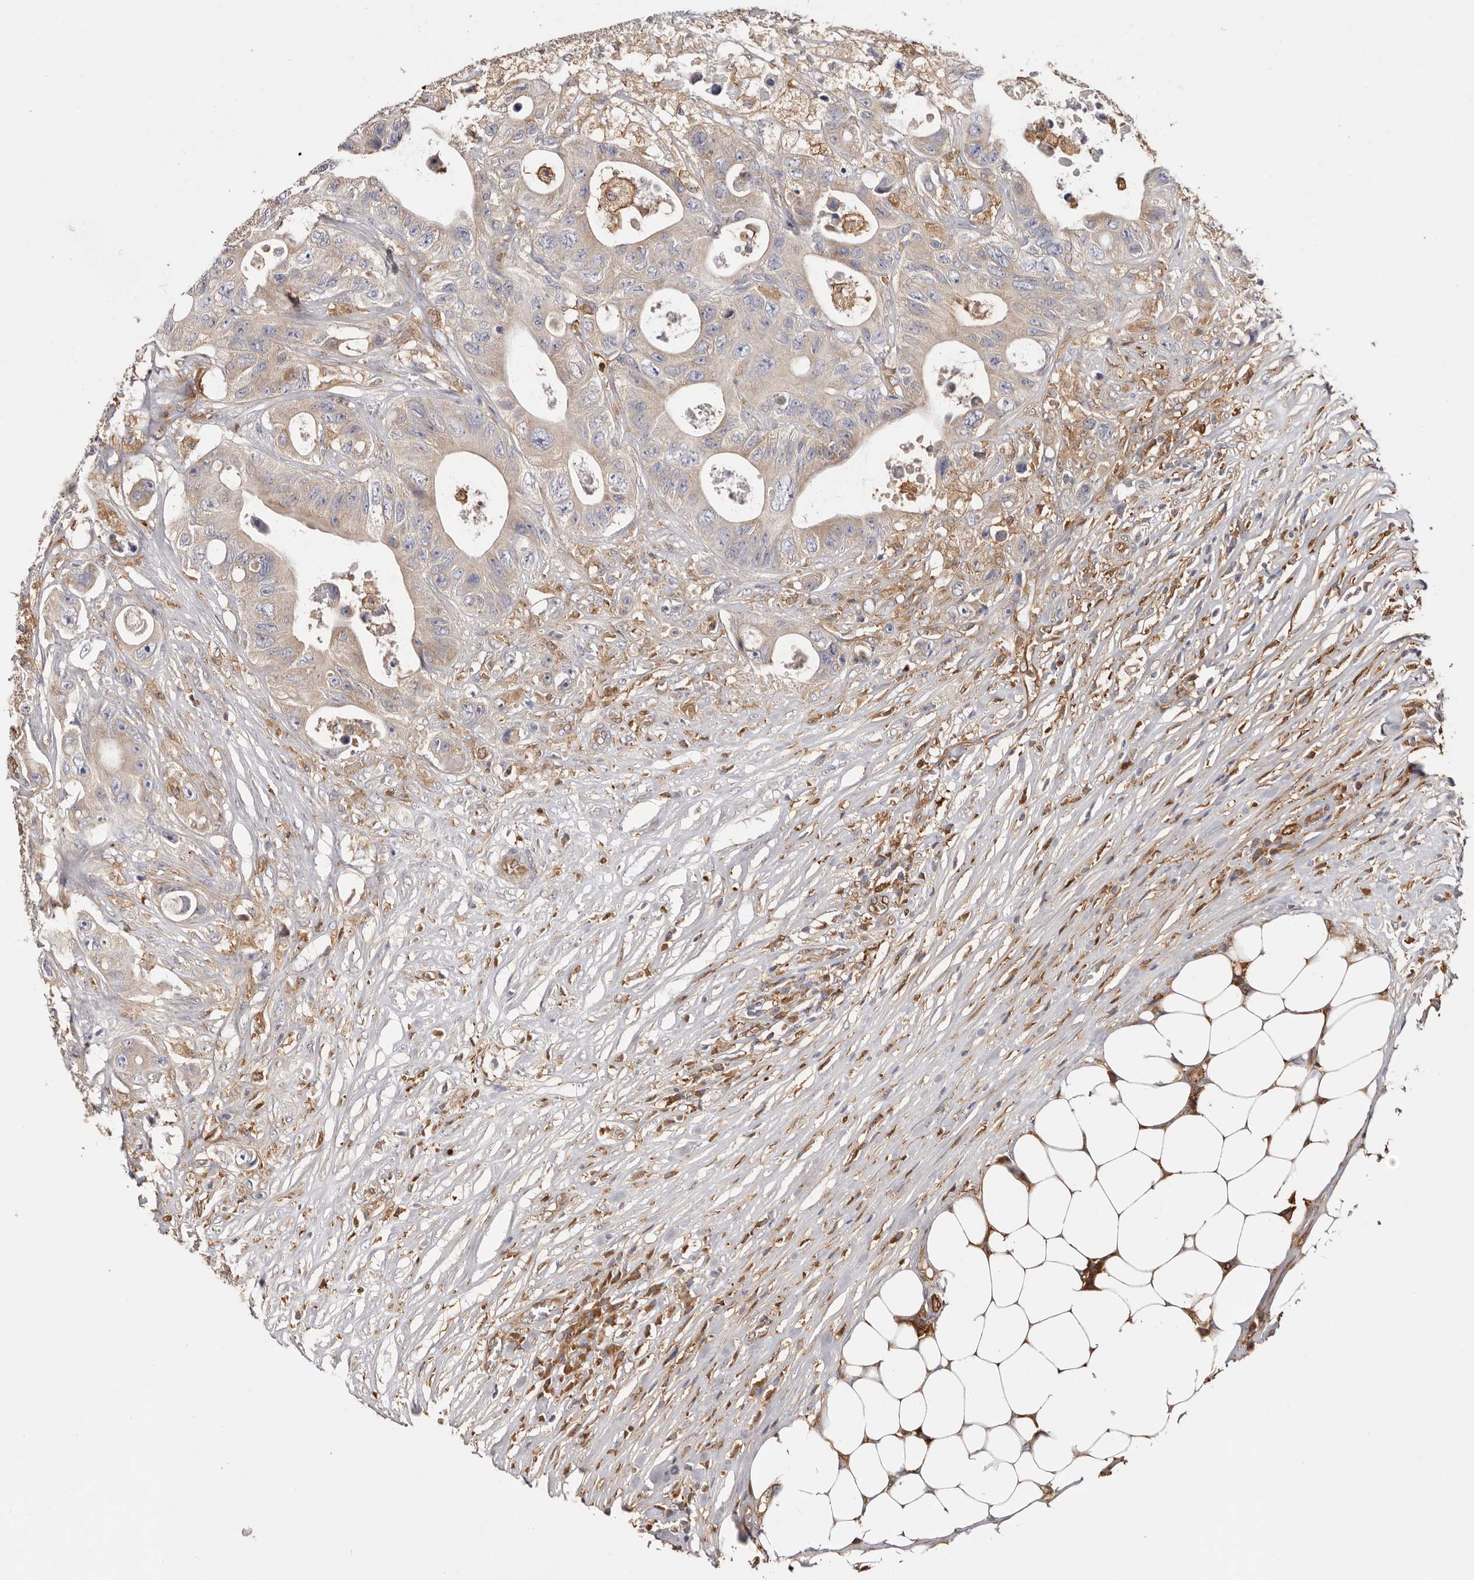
{"staining": {"intensity": "weak", "quantity": "<25%", "location": "cytoplasmic/membranous"}, "tissue": "colorectal cancer", "cell_type": "Tumor cells", "image_type": "cancer", "snomed": [{"axis": "morphology", "description": "Adenocarcinoma, NOS"}, {"axis": "topography", "description": "Colon"}], "caption": "Micrograph shows no significant protein staining in tumor cells of colorectal adenocarcinoma. (Brightfield microscopy of DAB (3,3'-diaminobenzidine) immunohistochemistry at high magnification).", "gene": "LAP3", "patient": {"sex": "female", "age": 46}}